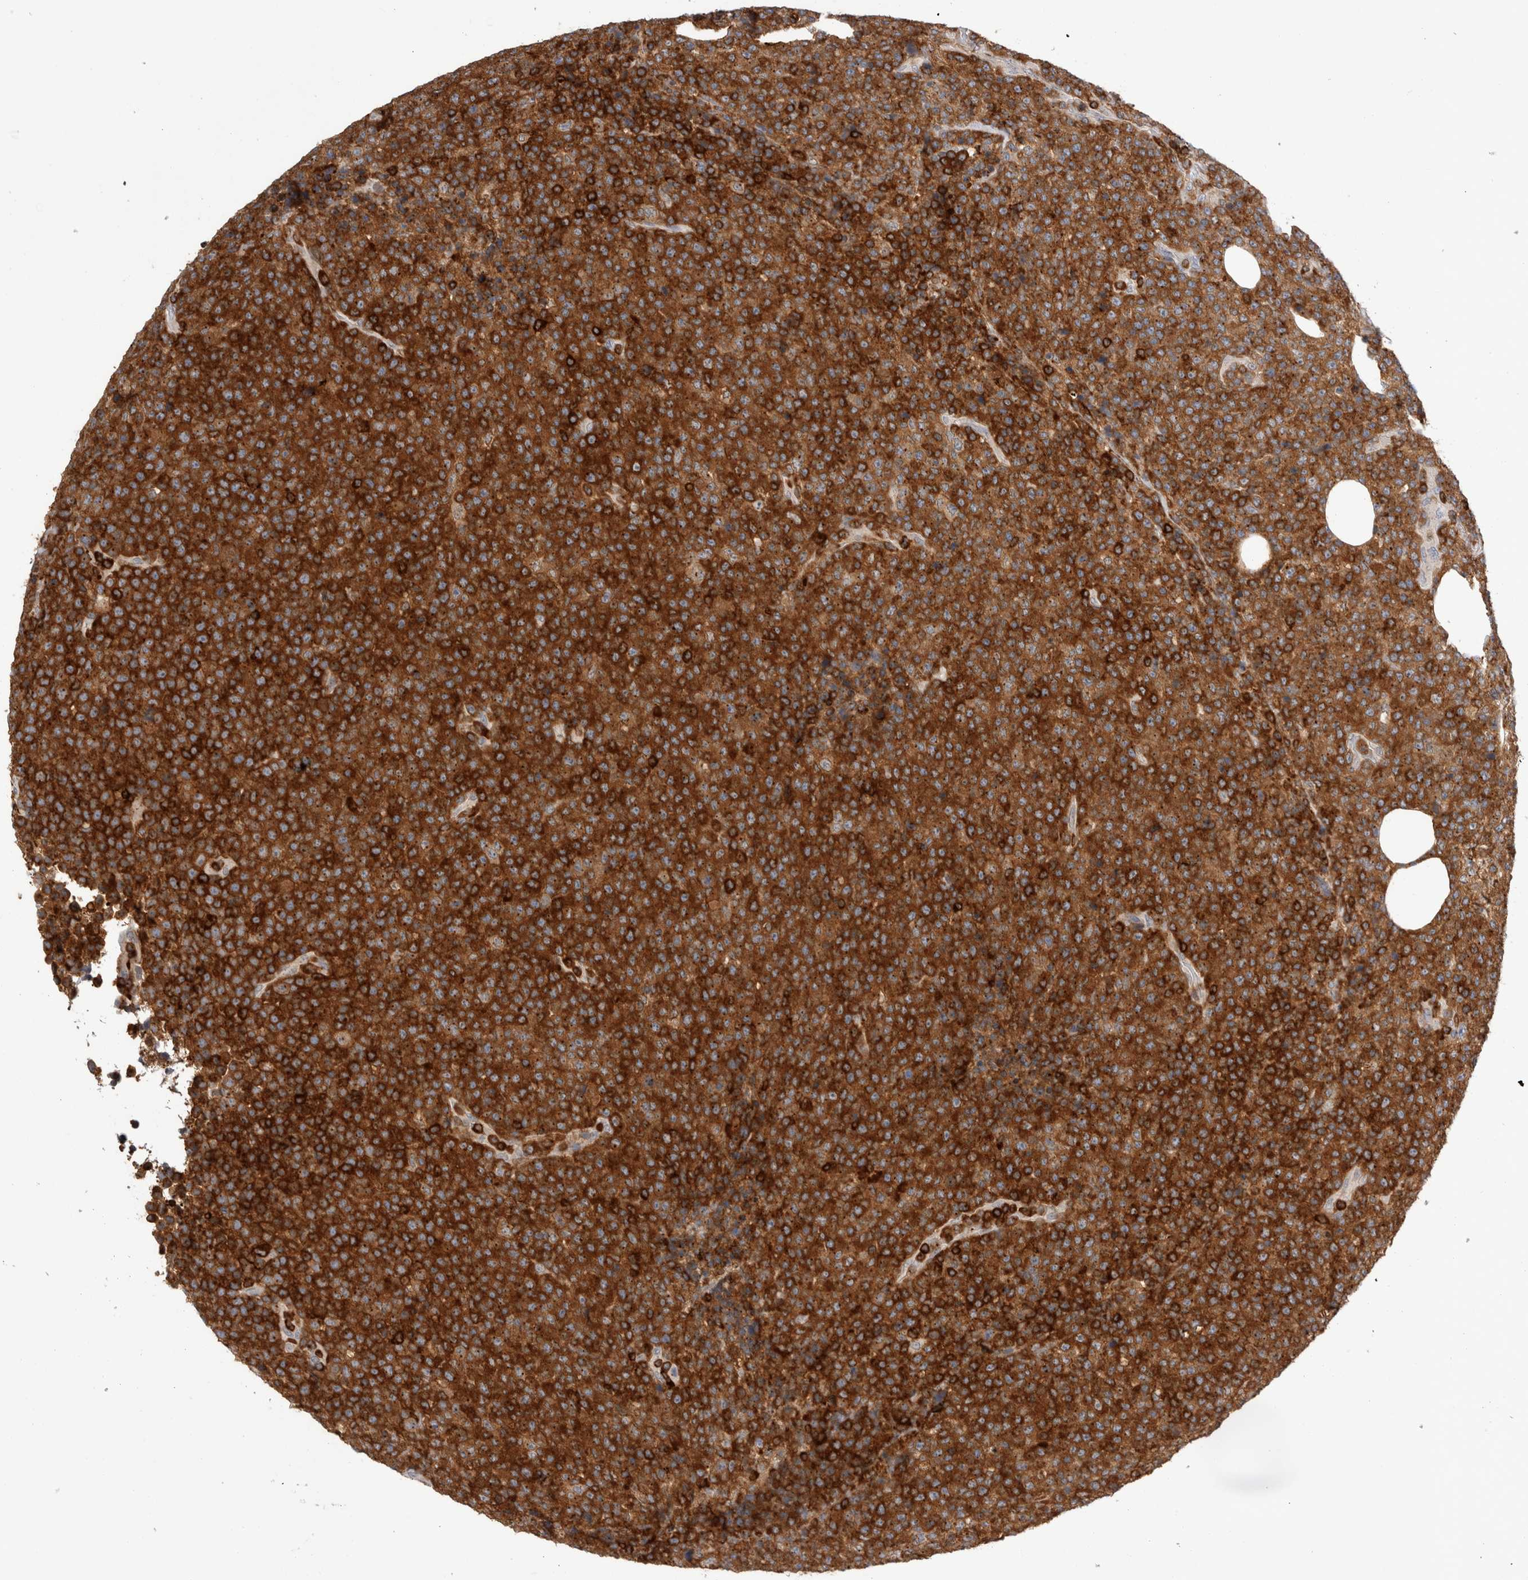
{"staining": {"intensity": "strong", "quantity": ">75%", "location": "cytoplasmic/membranous"}, "tissue": "lymphoma", "cell_type": "Tumor cells", "image_type": "cancer", "snomed": [{"axis": "morphology", "description": "Malignant lymphoma, non-Hodgkin's type, High grade"}, {"axis": "topography", "description": "Lymph node"}], "caption": "Protein staining of malignant lymphoma, non-Hodgkin's type (high-grade) tissue demonstrates strong cytoplasmic/membranous expression in approximately >75% of tumor cells.", "gene": "CCDC88B", "patient": {"sex": "male", "age": 13}}